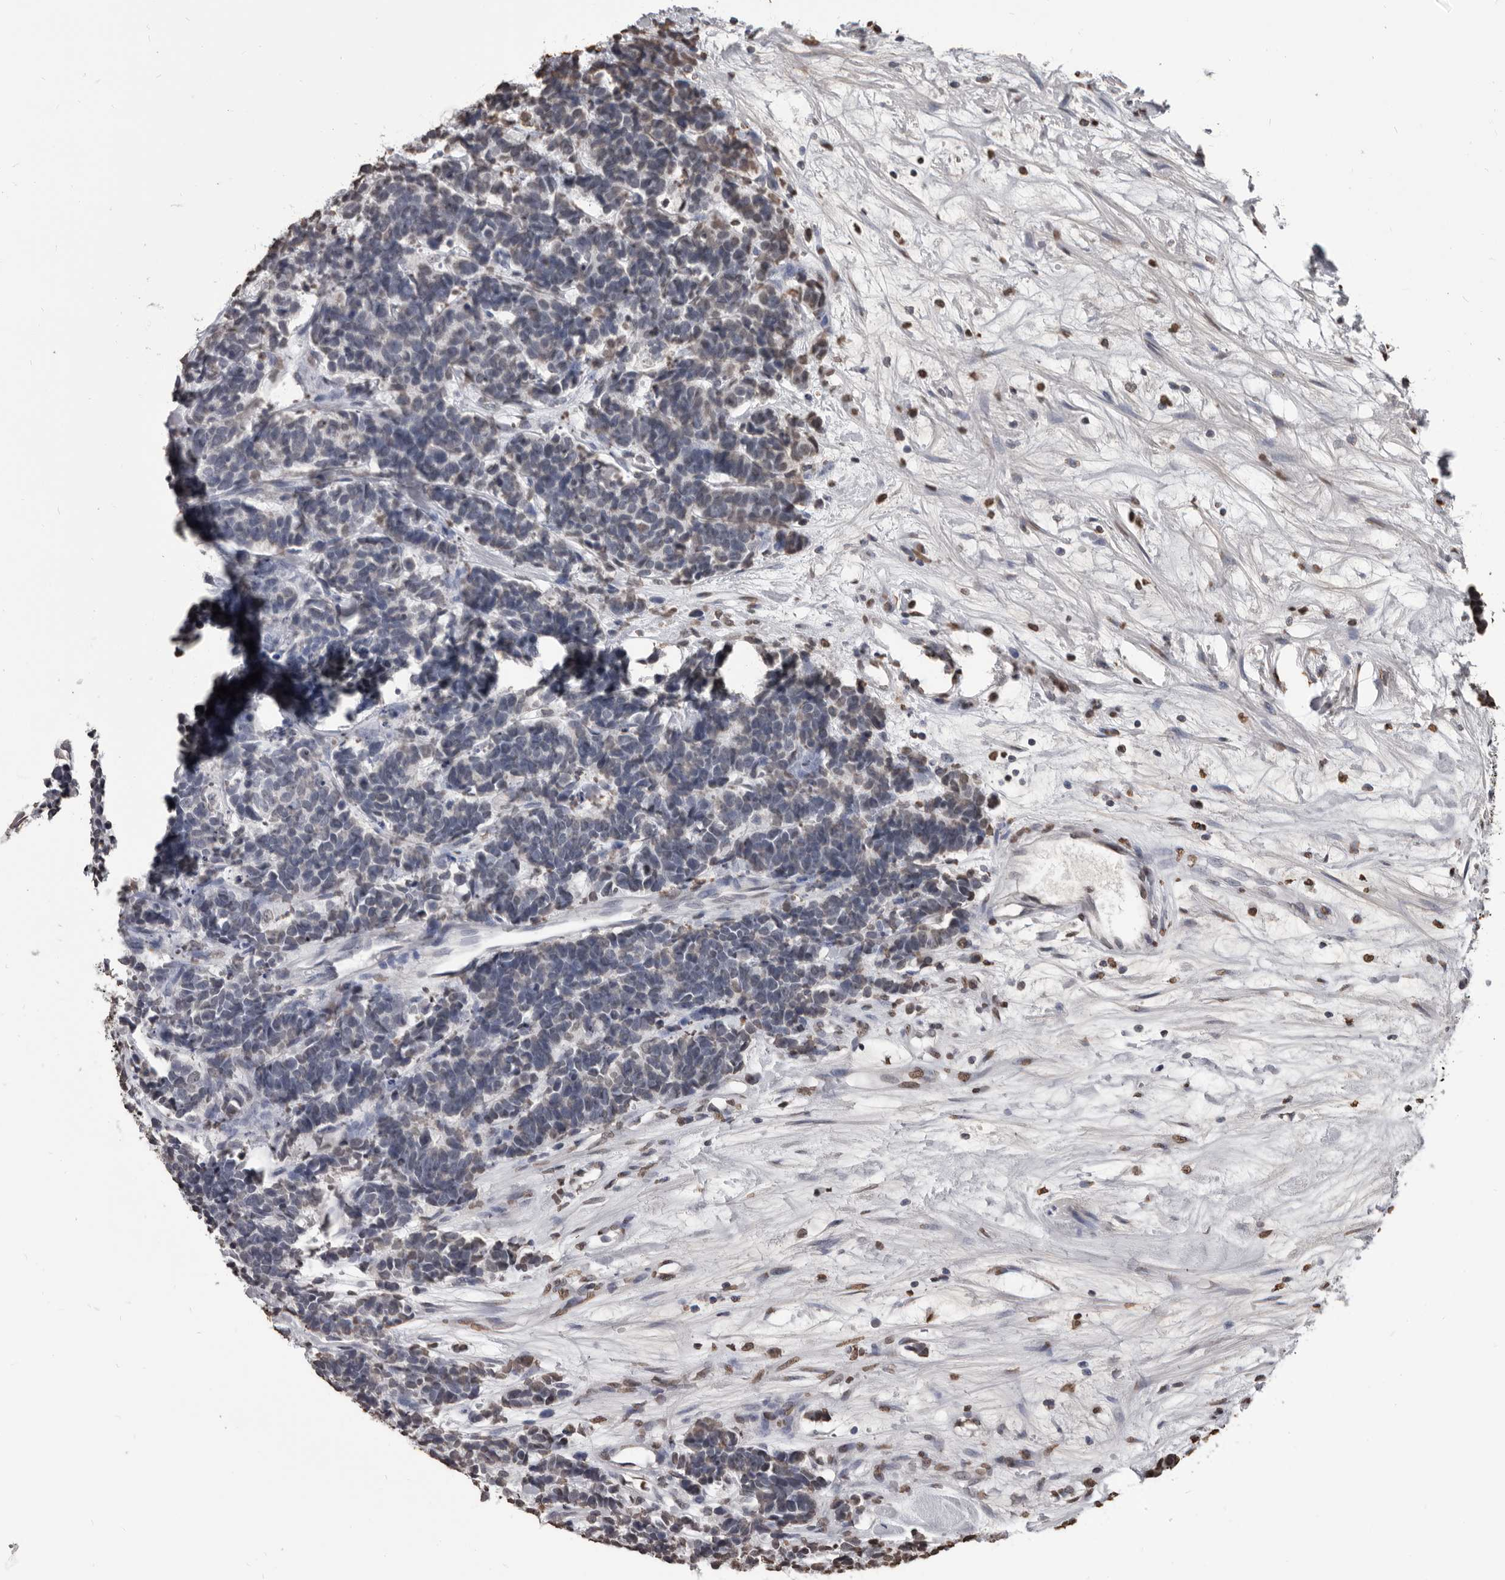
{"staining": {"intensity": "weak", "quantity": "<25%", "location": "nuclear"}, "tissue": "carcinoid", "cell_type": "Tumor cells", "image_type": "cancer", "snomed": [{"axis": "morphology", "description": "Carcinoma, NOS"}, {"axis": "morphology", "description": "Carcinoid, malignant, NOS"}, {"axis": "topography", "description": "Urinary bladder"}], "caption": "Histopathology image shows no significant protein expression in tumor cells of carcinoid.", "gene": "AHR", "patient": {"sex": "male", "age": 57}}